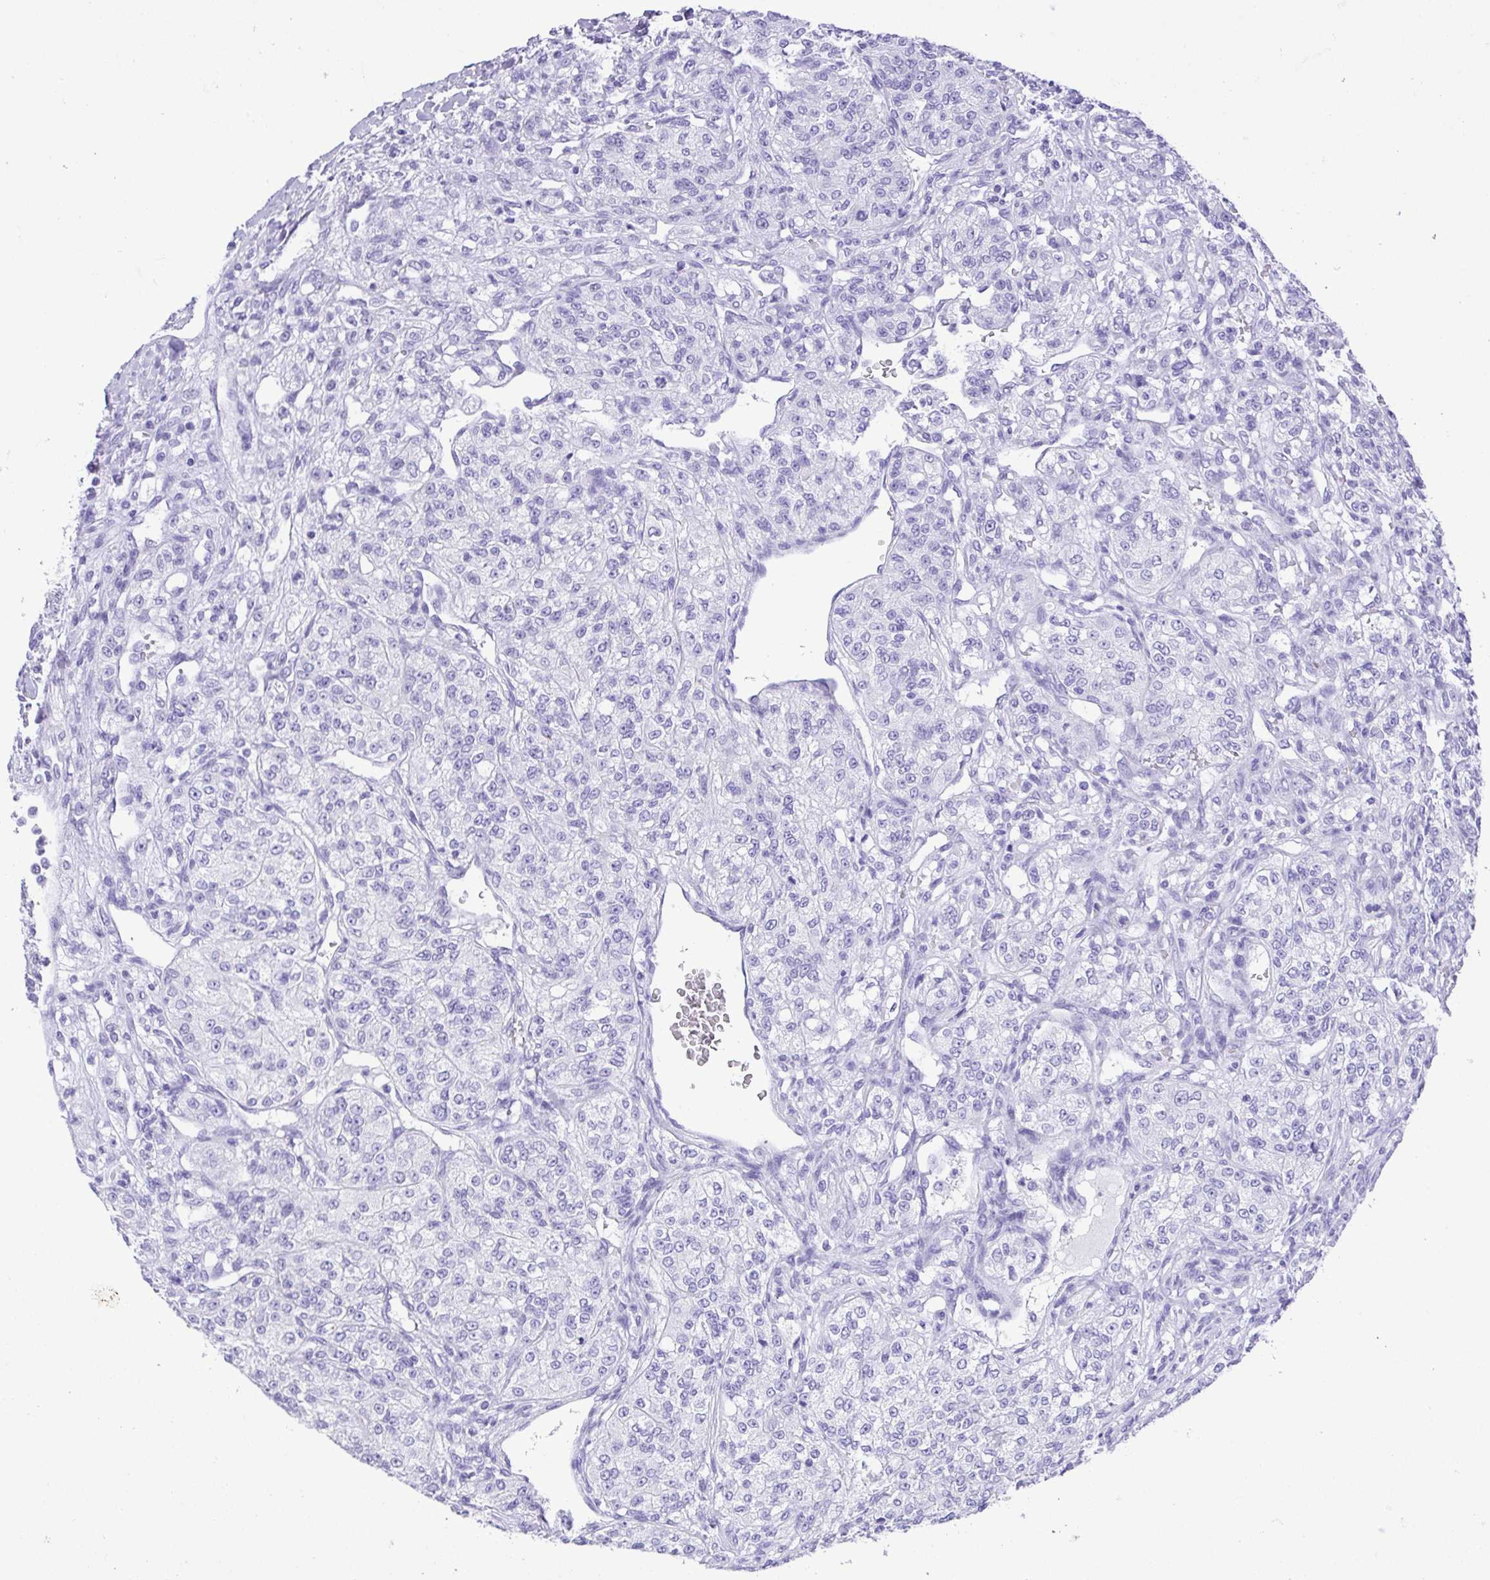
{"staining": {"intensity": "negative", "quantity": "none", "location": "none"}, "tissue": "renal cancer", "cell_type": "Tumor cells", "image_type": "cancer", "snomed": [{"axis": "morphology", "description": "Adenocarcinoma, NOS"}, {"axis": "topography", "description": "Kidney"}], "caption": "Renal cancer was stained to show a protein in brown. There is no significant positivity in tumor cells. Brightfield microscopy of IHC stained with DAB (3,3'-diaminobenzidine) (brown) and hematoxylin (blue), captured at high magnification.", "gene": "CDSN", "patient": {"sex": "female", "age": 63}}